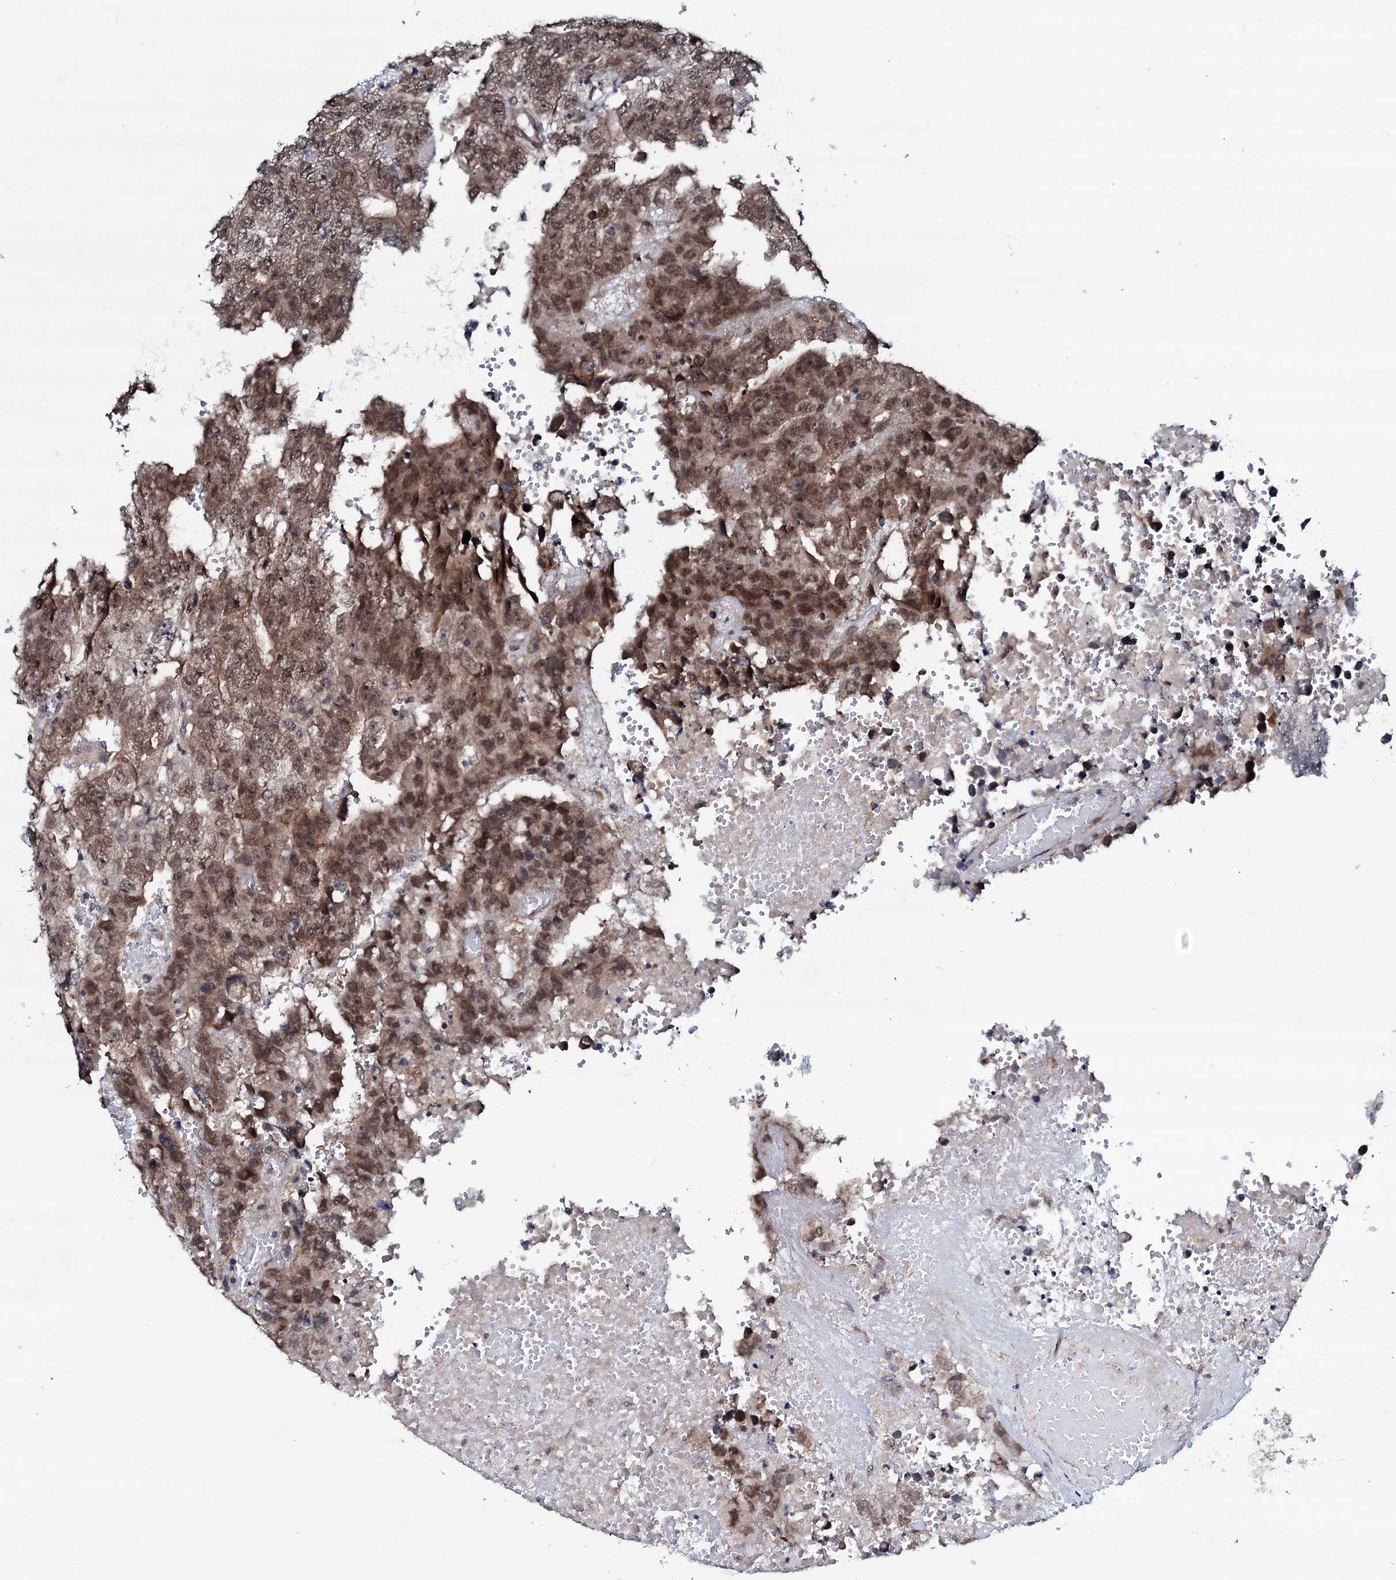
{"staining": {"intensity": "moderate", "quantity": "25%-75%", "location": "cytoplasmic/membranous,nuclear"}, "tissue": "testis cancer", "cell_type": "Tumor cells", "image_type": "cancer", "snomed": [{"axis": "morphology", "description": "Carcinoma, Embryonal, NOS"}, {"axis": "topography", "description": "Testis"}], "caption": "Embryonal carcinoma (testis) was stained to show a protein in brown. There is medium levels of moderate cytoplasmic/membranous and nuclear staining in about 25%-75% of tumor cells.", "gene": "OGFOD2", "patient": {"sex": "male", "age": 25}}